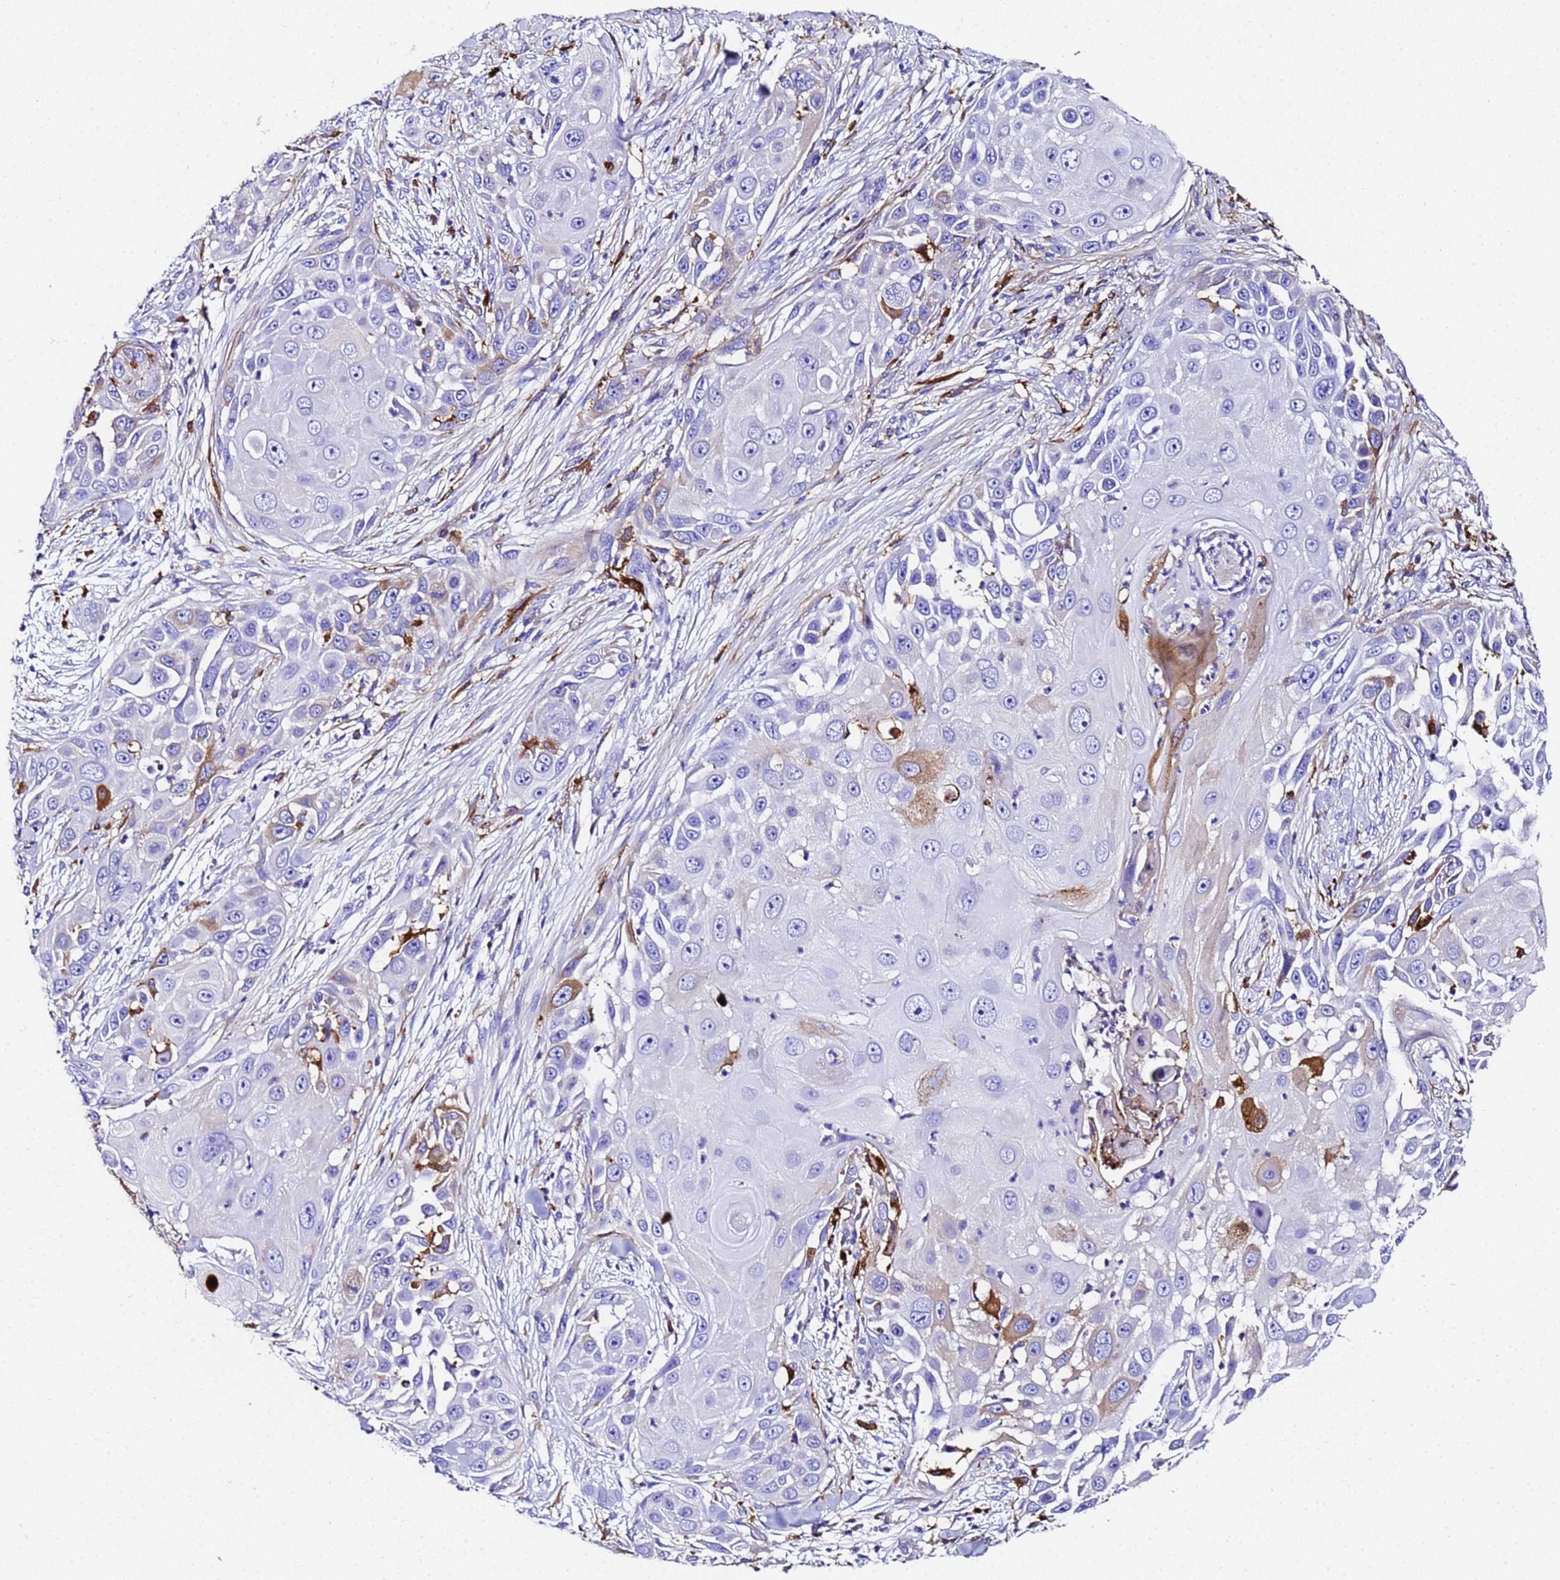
{"staining": {"intensity": "moderate", "quantity": "<25%", "location": "cytoplasmic/membranous"}, "tissue": "skin cancer", "cell_type": "Tumor cells", "image_type": "cancer", "snomed": [{"axis": "morphology", "description": "Squamous cell carcinoma, NOS"}, {"axis": "topography", "description": "Skin"}], "caption": "Skin squamous cell carcinoma tissue reveals moderate cytoplasmic/membranous expression in about <25% of tumor cells", "gene": "FTL", "patient": {"sex": "female", "age": 44}}